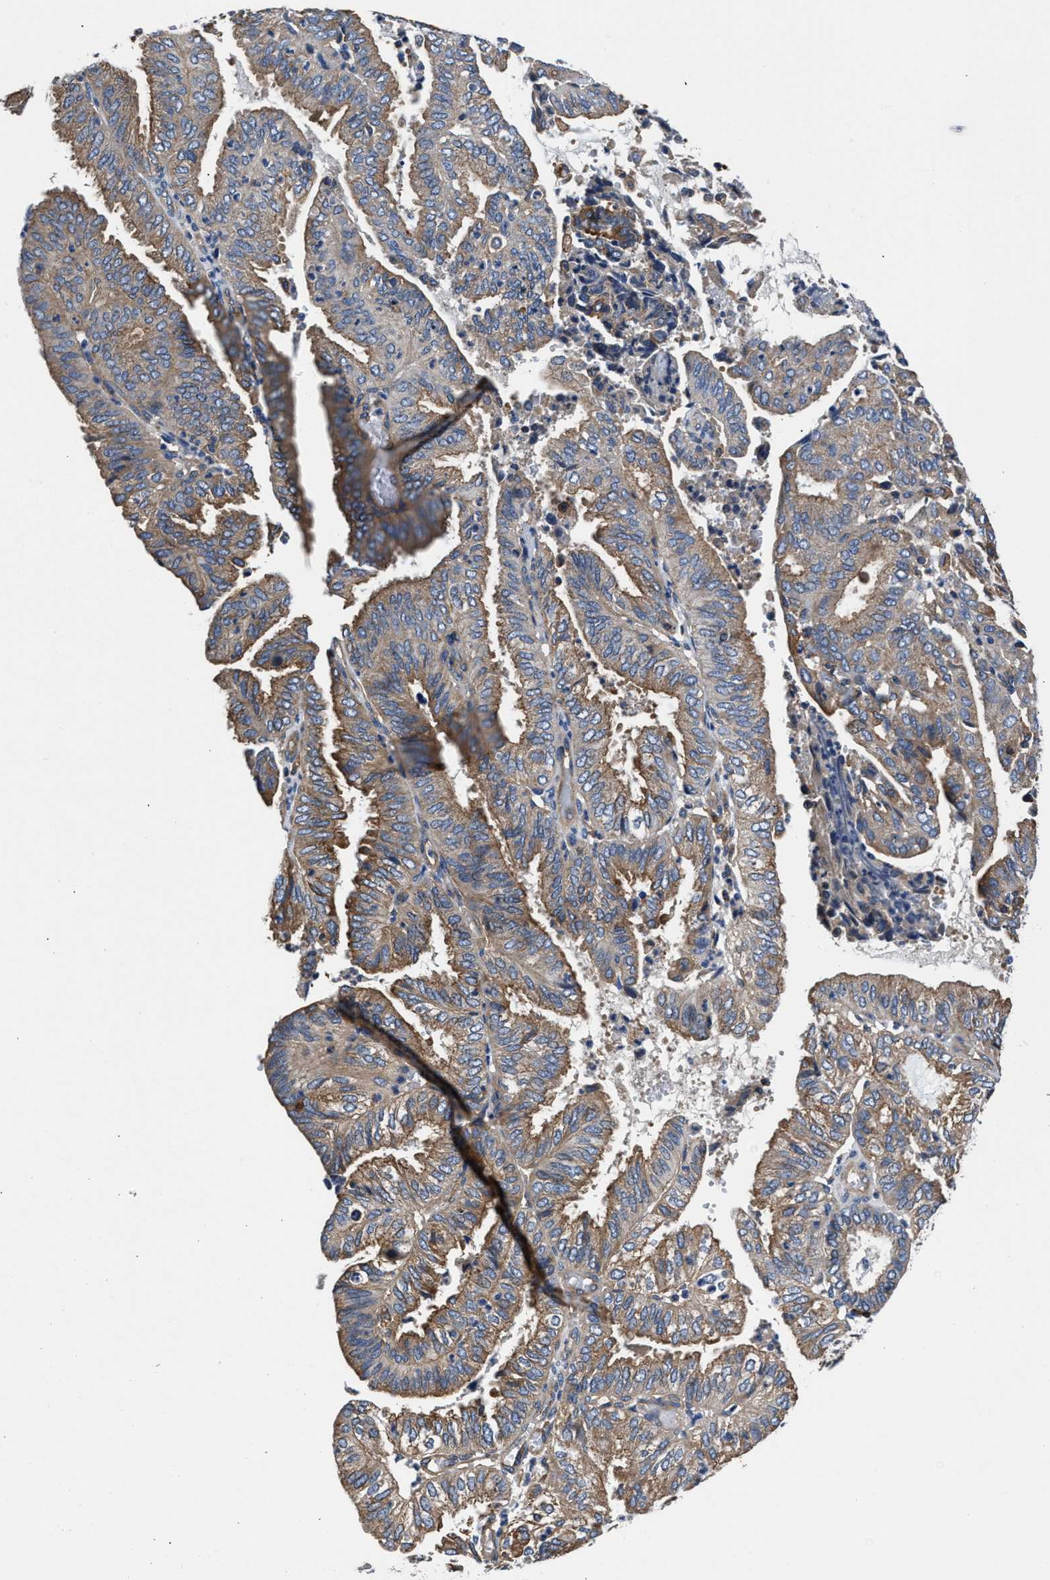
{"staining": {"intensity": "weak", "quantity": "25%-75%", "location": "cytoplasmic/membranous"}, "tissue": "endometrial cancer", "cell_type": "Tumor cells", "image_type": "cancer", "snomed": [{"axis": "morphology", "description": "Adenocarcinoma, NOS"}, {"axis": "topography", "description": "Uterus"}], "caption": "A brown stain labels weak cytoplasmic/membranous staining of a protein in human endometrial cancer (adenocarcinoma) tumor cells.", "gene": "PPP1R9B", "patient": {"sex": "female", "age": 60}}